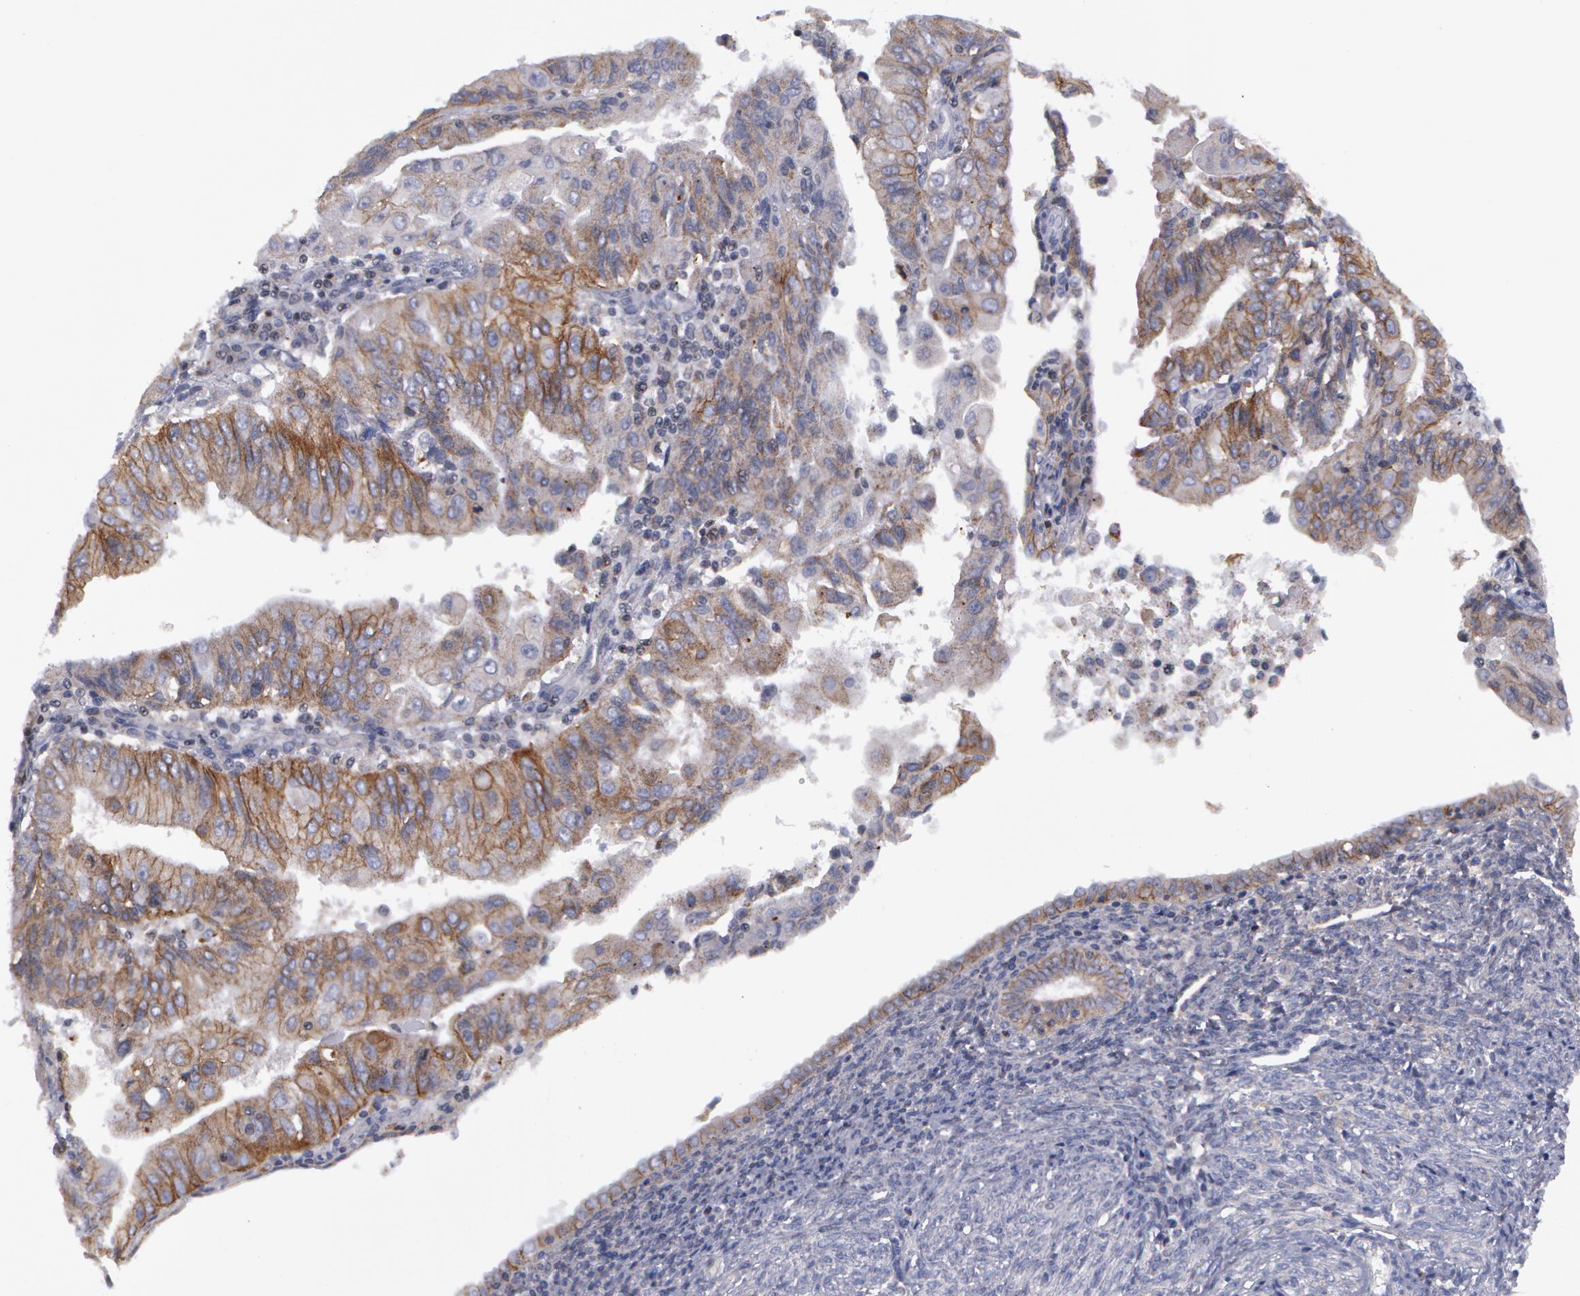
{"staining": {"intensity": "moderate", "quantity": "25%-75%", "location": "cytoplasmic/membranous"}, "tissue": "endometrial cancer", "cell_type": "Tumor cells", "image_type": "cancer", "snomed": [{"axis": "morphology", "description": "Adenocarcinoma, NOS"}, {"axis": "topography", "description": "Endometrium"}], "caption": "Moderate cytoplasmic/membranous protein expression is seen in approximately 25%-75% of tumor cells in endometrial cancer. (brown staining indicates protein expression, while blue staining denotes nuclei).", "gene": "ERBB2", "patient": {"sex": "female", "age": 75}}